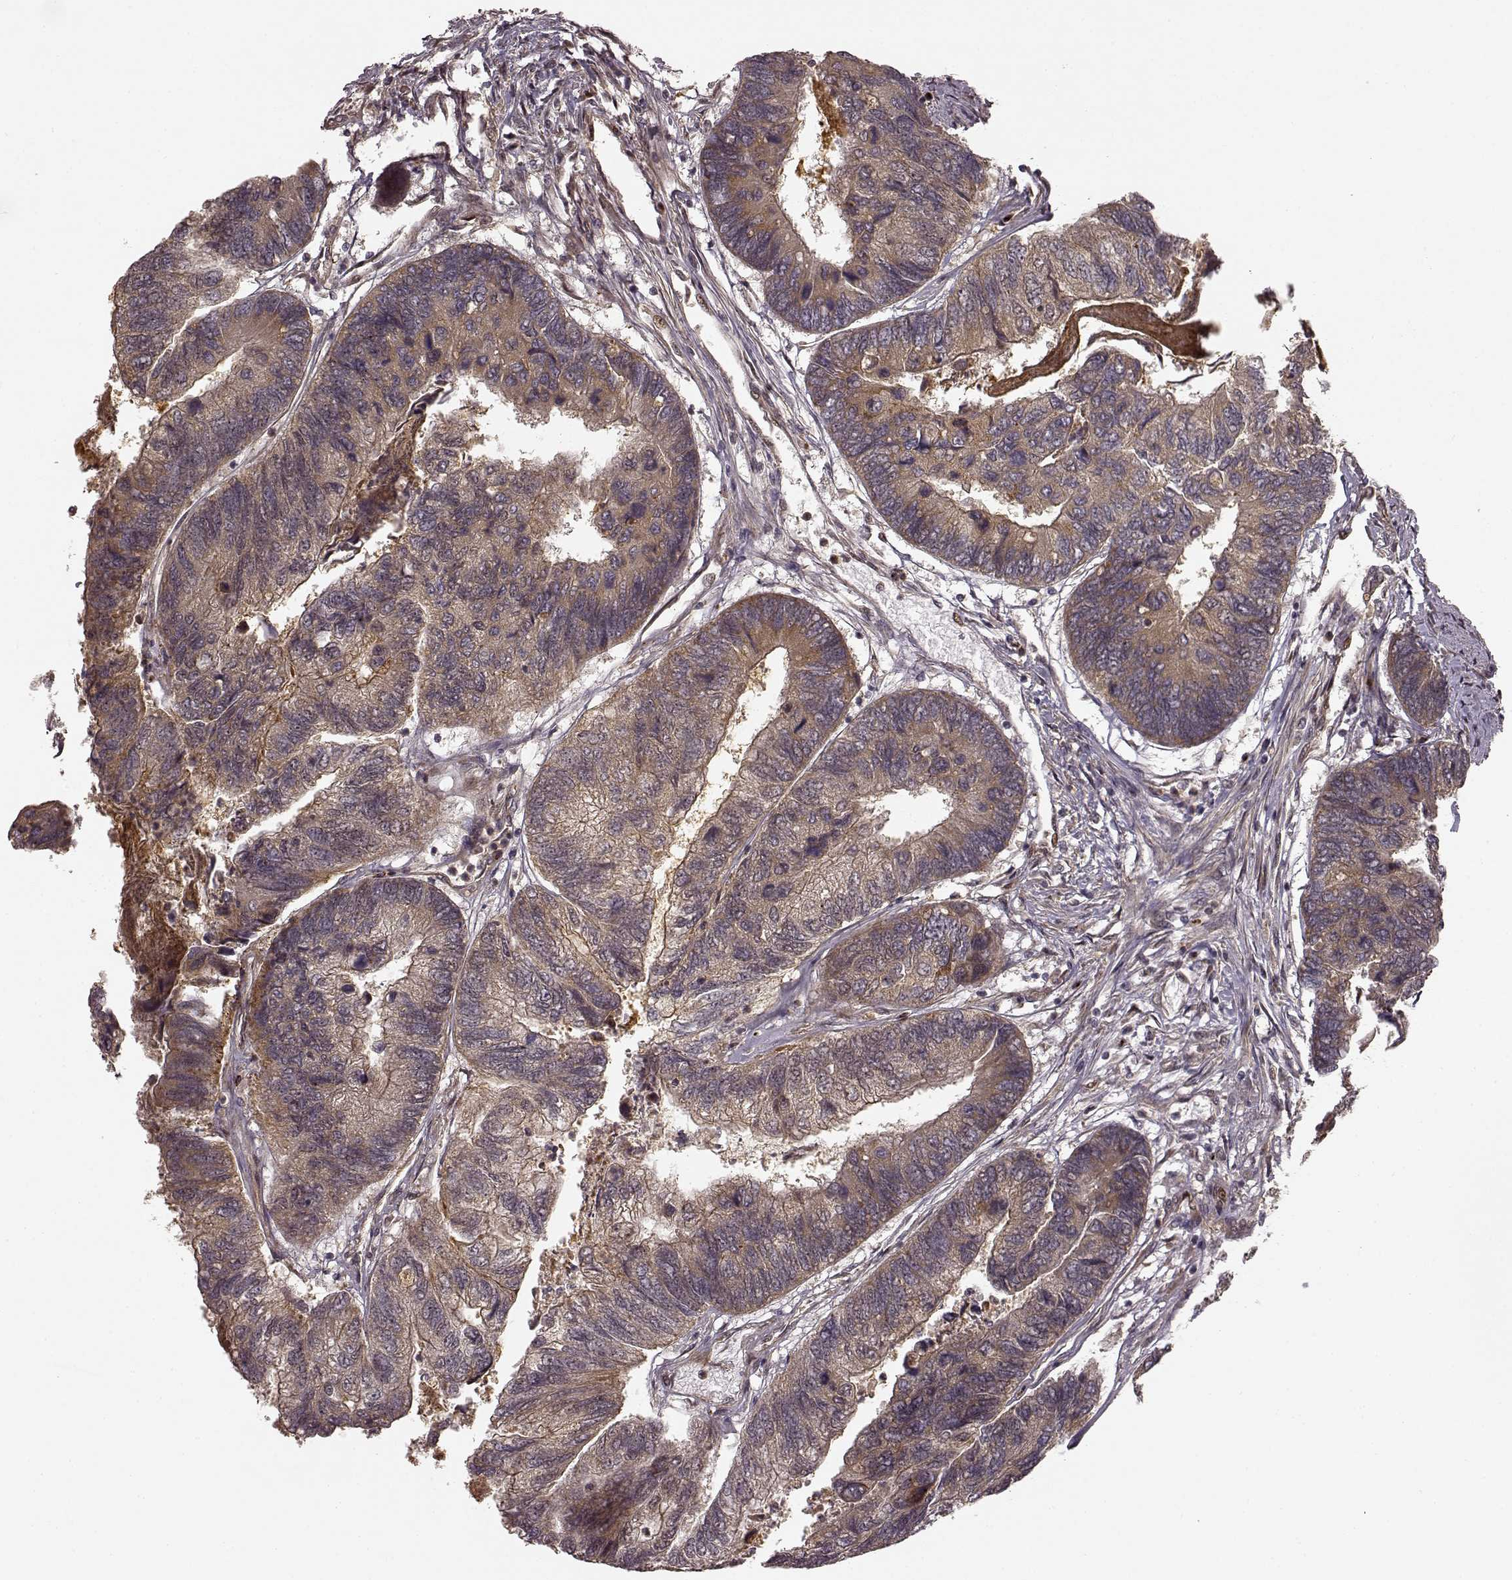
{"staining": {"intensity": "weak", "quantity": ">75%", "location": "cytoplasmic/membranous"}, "tissue": "colorectal cancer", "cell_type": "Tumor cells", "image_type": "cancer", "snomed": [{"axis": "morphology", "description": "Adenocarcinoma, NOS"}, {"axis": "topography", "description": "Colon"}], "caption": "Tumor cells reveal low levels of weak cytoplasmic/membranous expression in about >75% of cells in human colorectal adenocarcinoma. Using DAB (brown) and hematoxylin (blue) stains, captured at high magnification using brightfield microscopy.", "gene": "SLC12A9", "patient": {"sex": "female", "age": 67}}